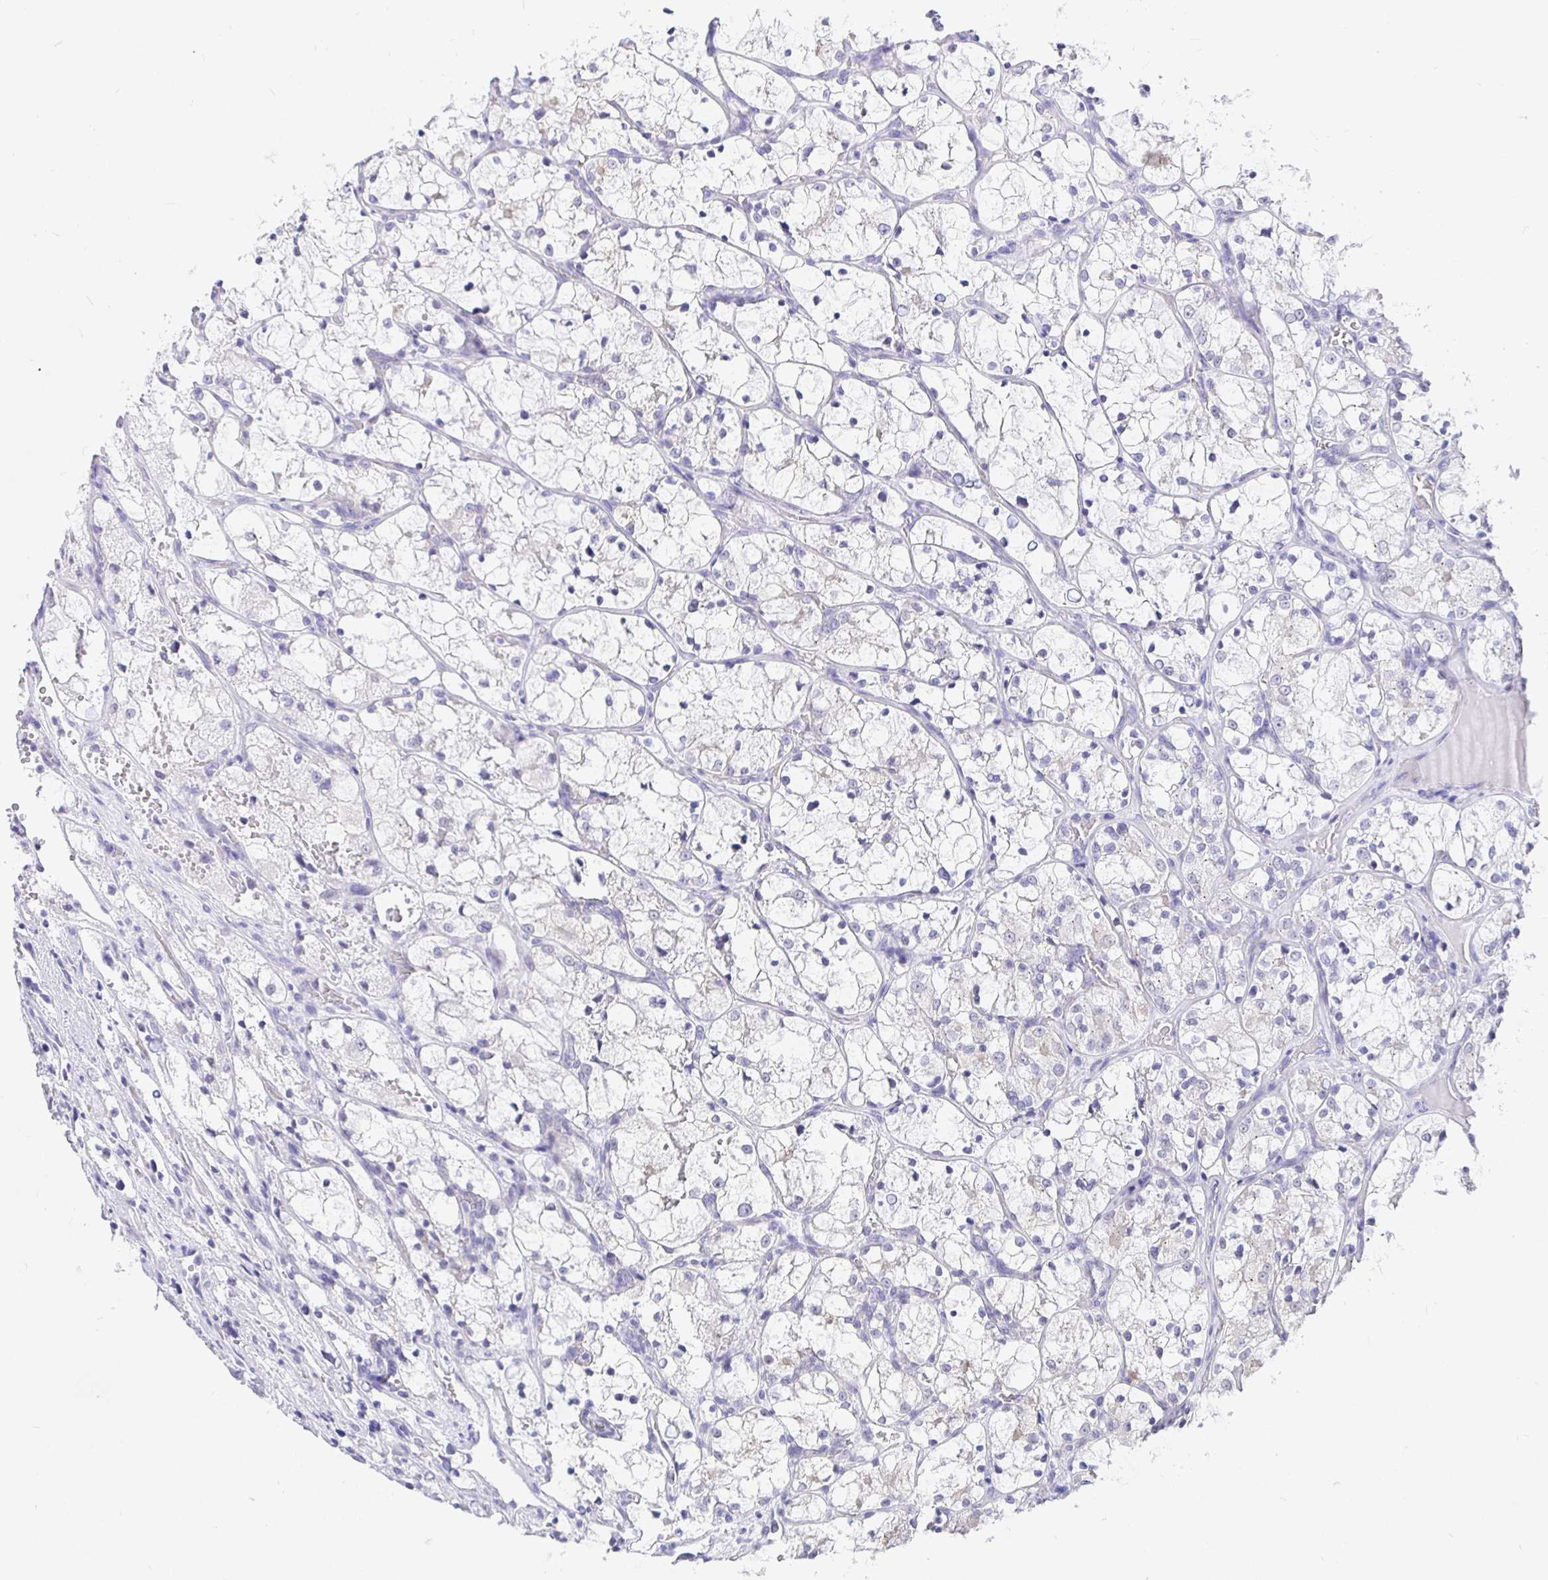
{"staining": {"intensity": "negative", "quantity": "none", "location": "none"}, "tissue": "renal cancer", "cell_type": "Tumor cells", "image_type": "cancer", "snomed": [{"axis": "morphology", "description": "Adenocarcinoma, NOS"}, {"axis": "topography", "description": "Kidney"}], "caption": "Renal adenocarcinoma was stained to show a protein in brown. There is no significant staining in tumor cells. (DAB immunohistochemistry (IHC) visualized using brightfield microscopy, high magnification).", "gene": "EZHIP", "patient": {"sex": "female", "age": 69}}